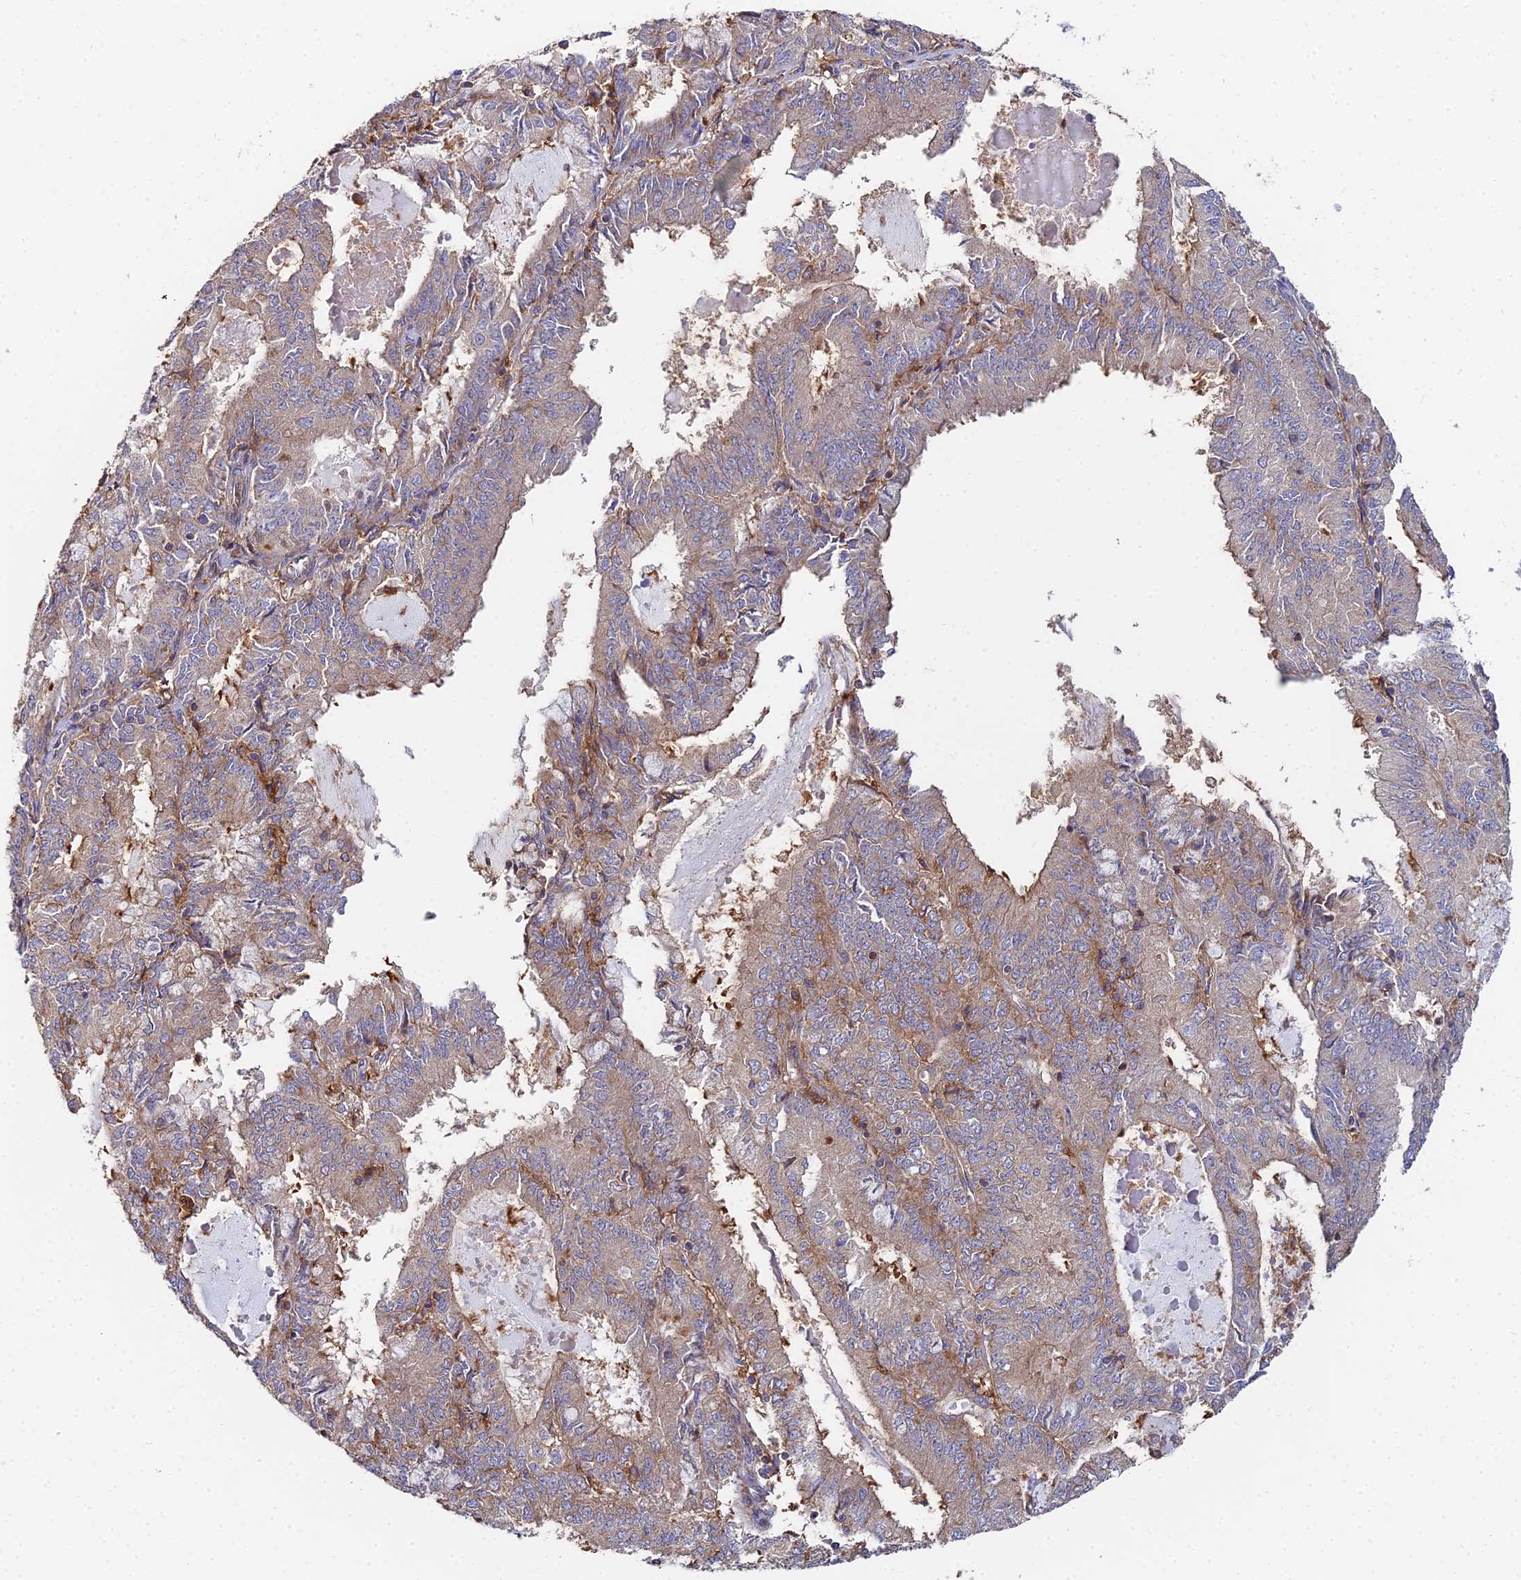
{"staining": {"intensity": "weak", "quantity": "25%-75%", "location": "cytoplasmic/membranous"}, "tissue": "endometrial cancer", "cell_type": "Tumor cells", "image_type": "cancer", "snomed": [{"axis": "morphology", "description": "Adenocarcinoma, NOS"}, {"axis": "topography", "description": "Endometrium"}], "caption": "A micrograph of endometrial cancer stained for a protein exhibits weak cytoplasmic/membranous brown staining in tumor cells. (IHC, brightfield microscopy, high magnification).", "gene": "GNG5B", "patient": {"sex": "female", "age": 57}}